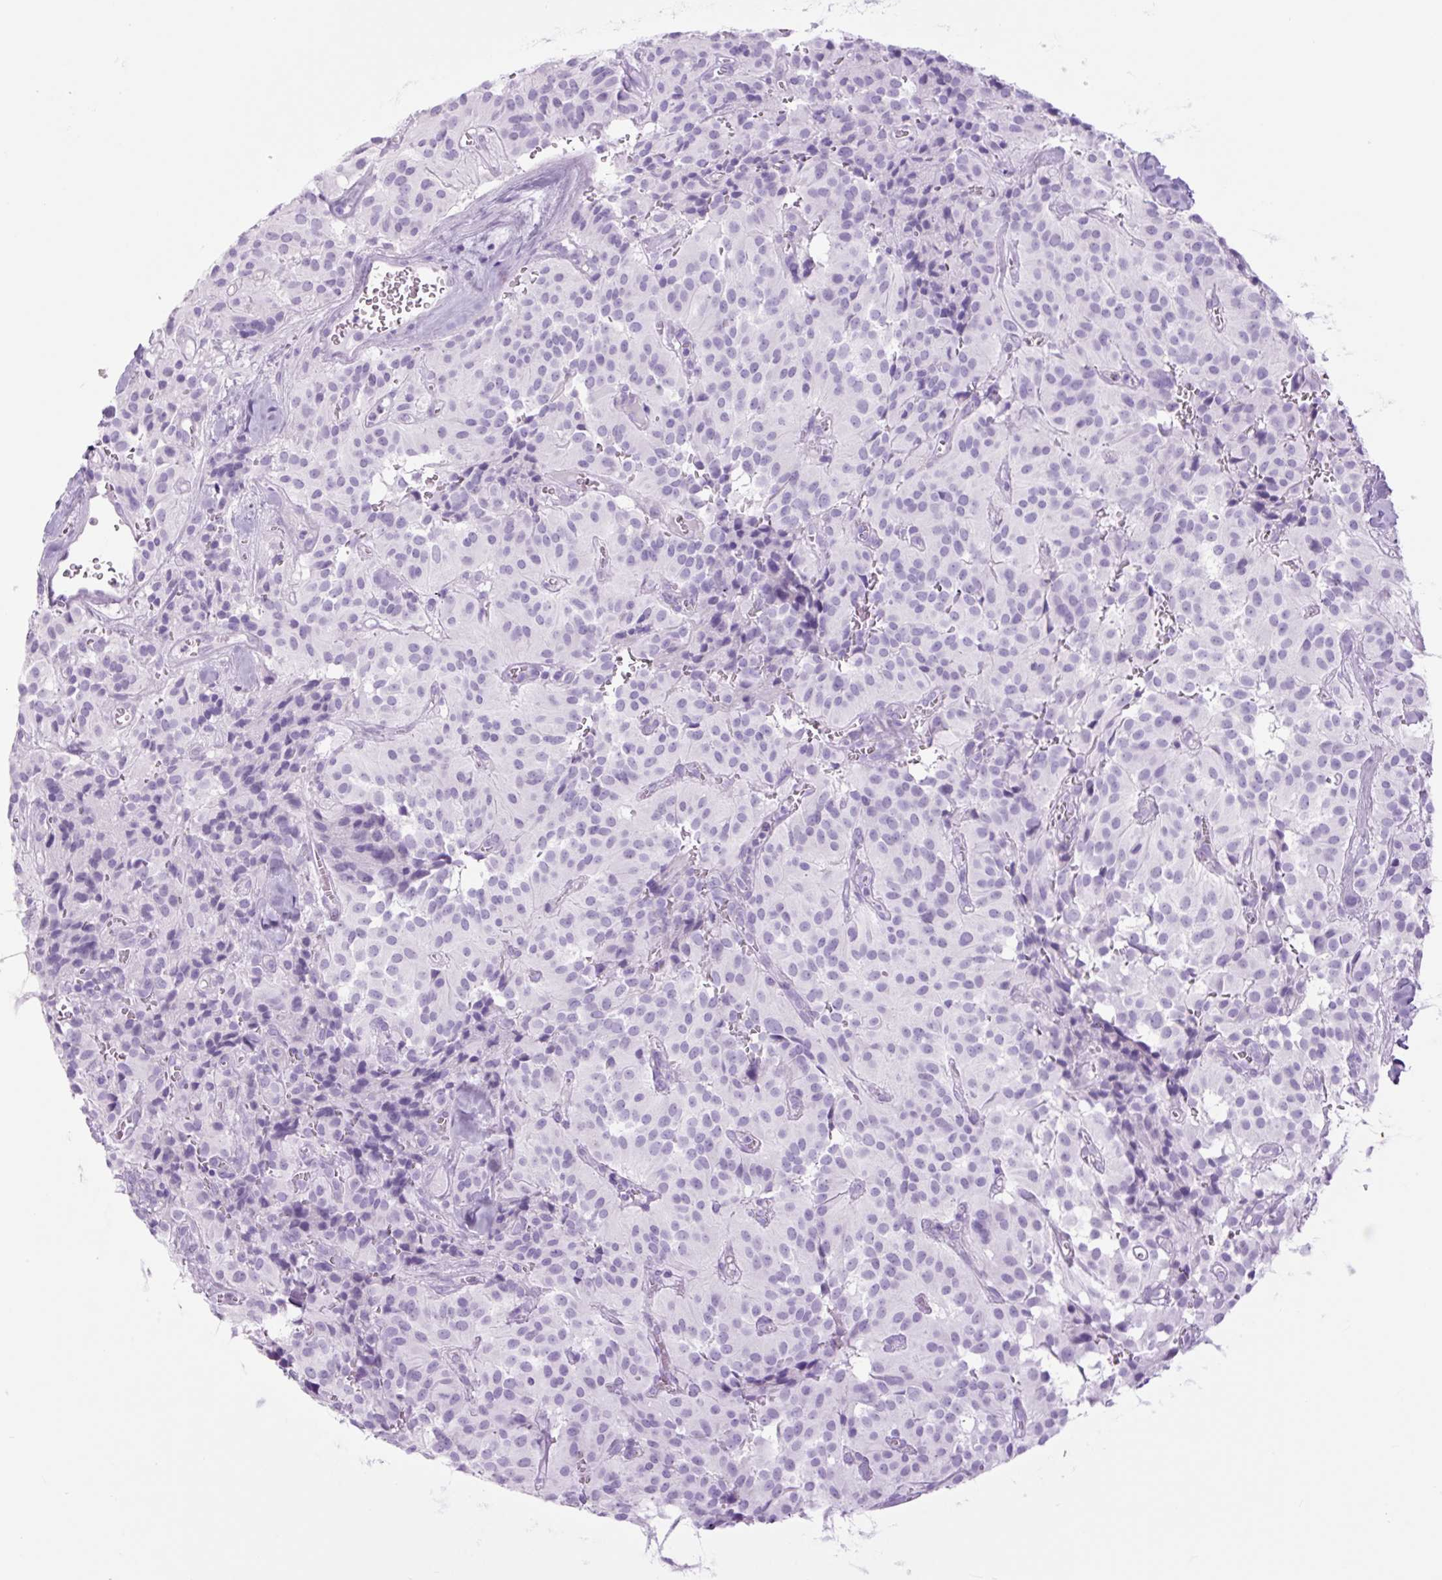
{"staining": {"intensity": "negative", "quantity": "none", "location": "none"}, "tissue": "glioma", "cell_type": "Tumor cells", "image_type": "cancer", "snomed": [{"axis": "morphology", "description": "Glioma, malignant, Low grade"}, {"axis": "topography", "description": "Brain"}], "caption": "This is an immunohistochemistry histopathology image of malignant low-grade glioma. There is no positivity in tumor cells.", "gene": "TFF2", "patient": {"sex": "male", "age": 42}}